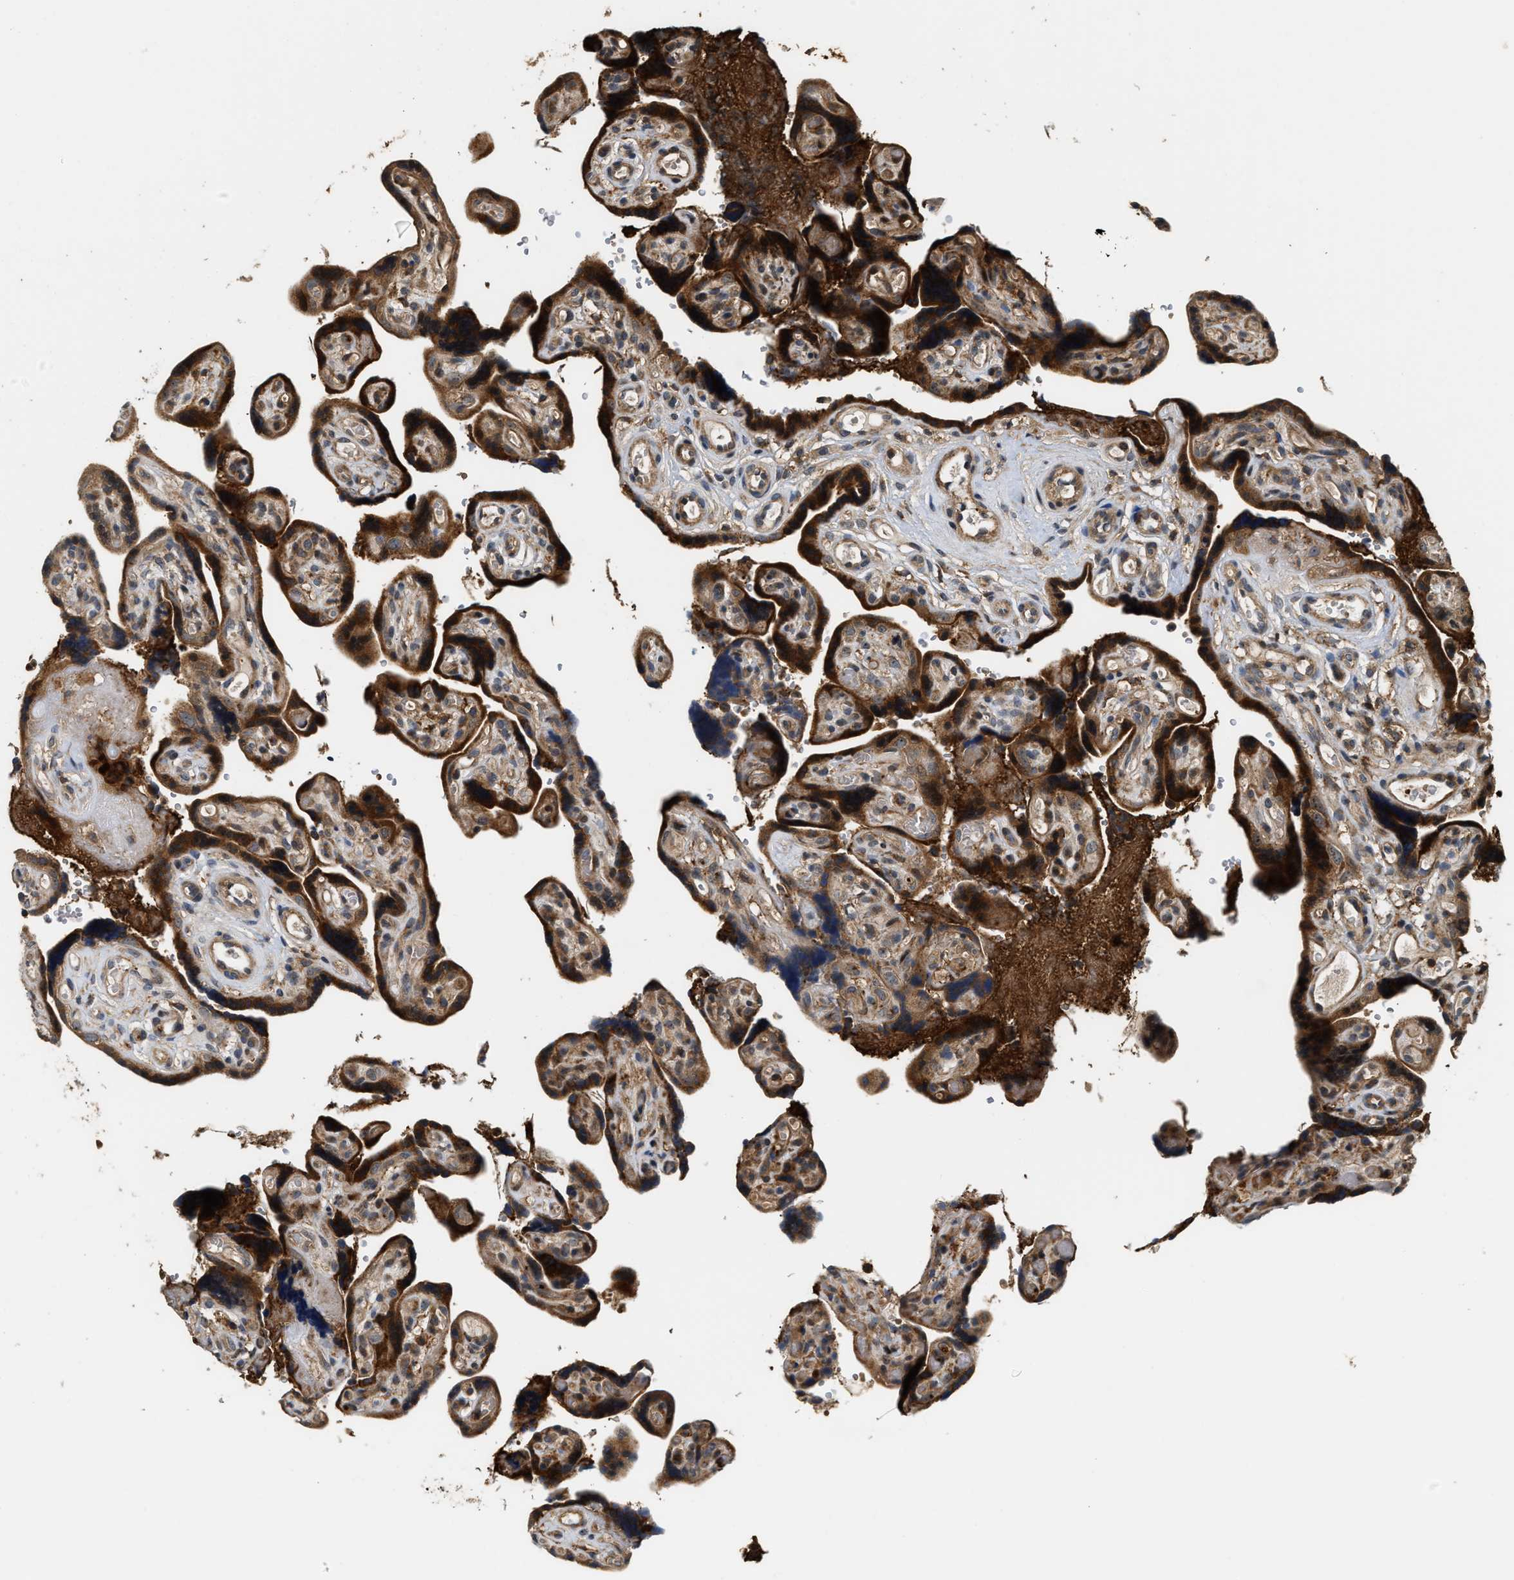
{"staining": {"intensity": "moderate", "quantity": ">75%", "location": "cytoplasmic/membranous"}, "tissue": "placenta", "cell_type": "Decidual cells", "image_type": "normal", "snomed": [{"axis": "morphology", "description": "Normal tissue, NOS"}, {"axis": "topography", "description": "Placenta"}], "caption": "Immunohistochemistry (DAB) staining of unremarkable placenta demonstrates moderate cytoplasmic/membranous protein staining in approximately >75% of decidual cells. The staining was performed using DAB to visualize the protein expression in brown, while the nuclei were stained in blue with hematoxylin (Magnification: 20x).", "gene": "SNX5", "patient": {"sex": "female", "age": 30}}